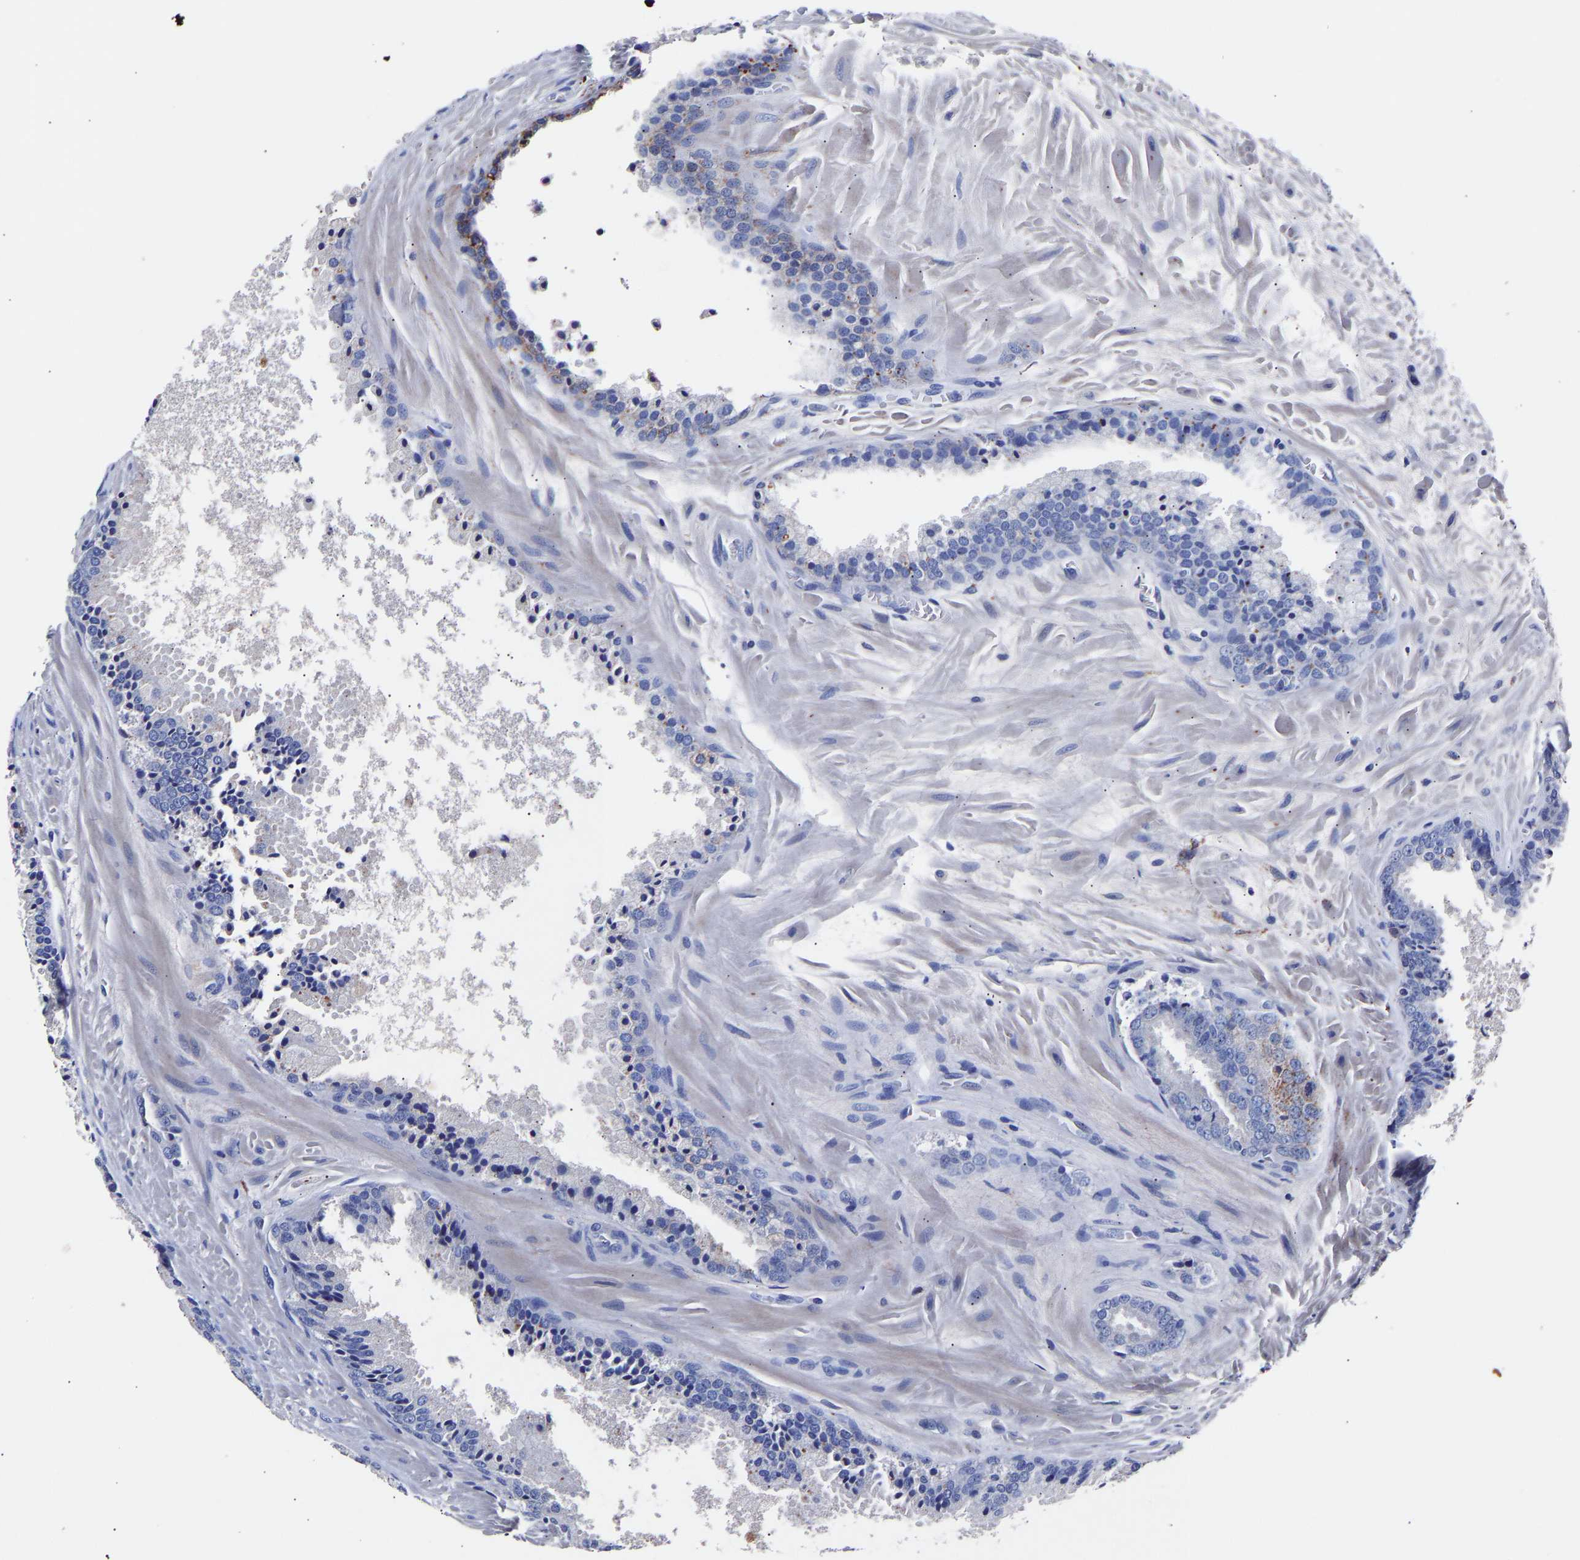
{"staining": {"intensity": "negative", "quantity": "none", "location": "none"}, "tissue": "prostate cancer", "cell_type": "Tumor cells", "image_type": "cancer", "snomed": [{"axis": "morphology", "description": "Adenocarcinoma, High grade"}, {"axis": "topography", "description": "Prostate"}], "caption": "DAB immunohistochemical staining of human prostate cancer reveals no significant expression in tumor cells. Brightfield microscopy of immunohistochemistry (IHC) stained with DAB (brown) and hematoxylin (blue), captured at high magnification.", "gene": "SEM1", "patient": {"sex": "male", "age": 65}}